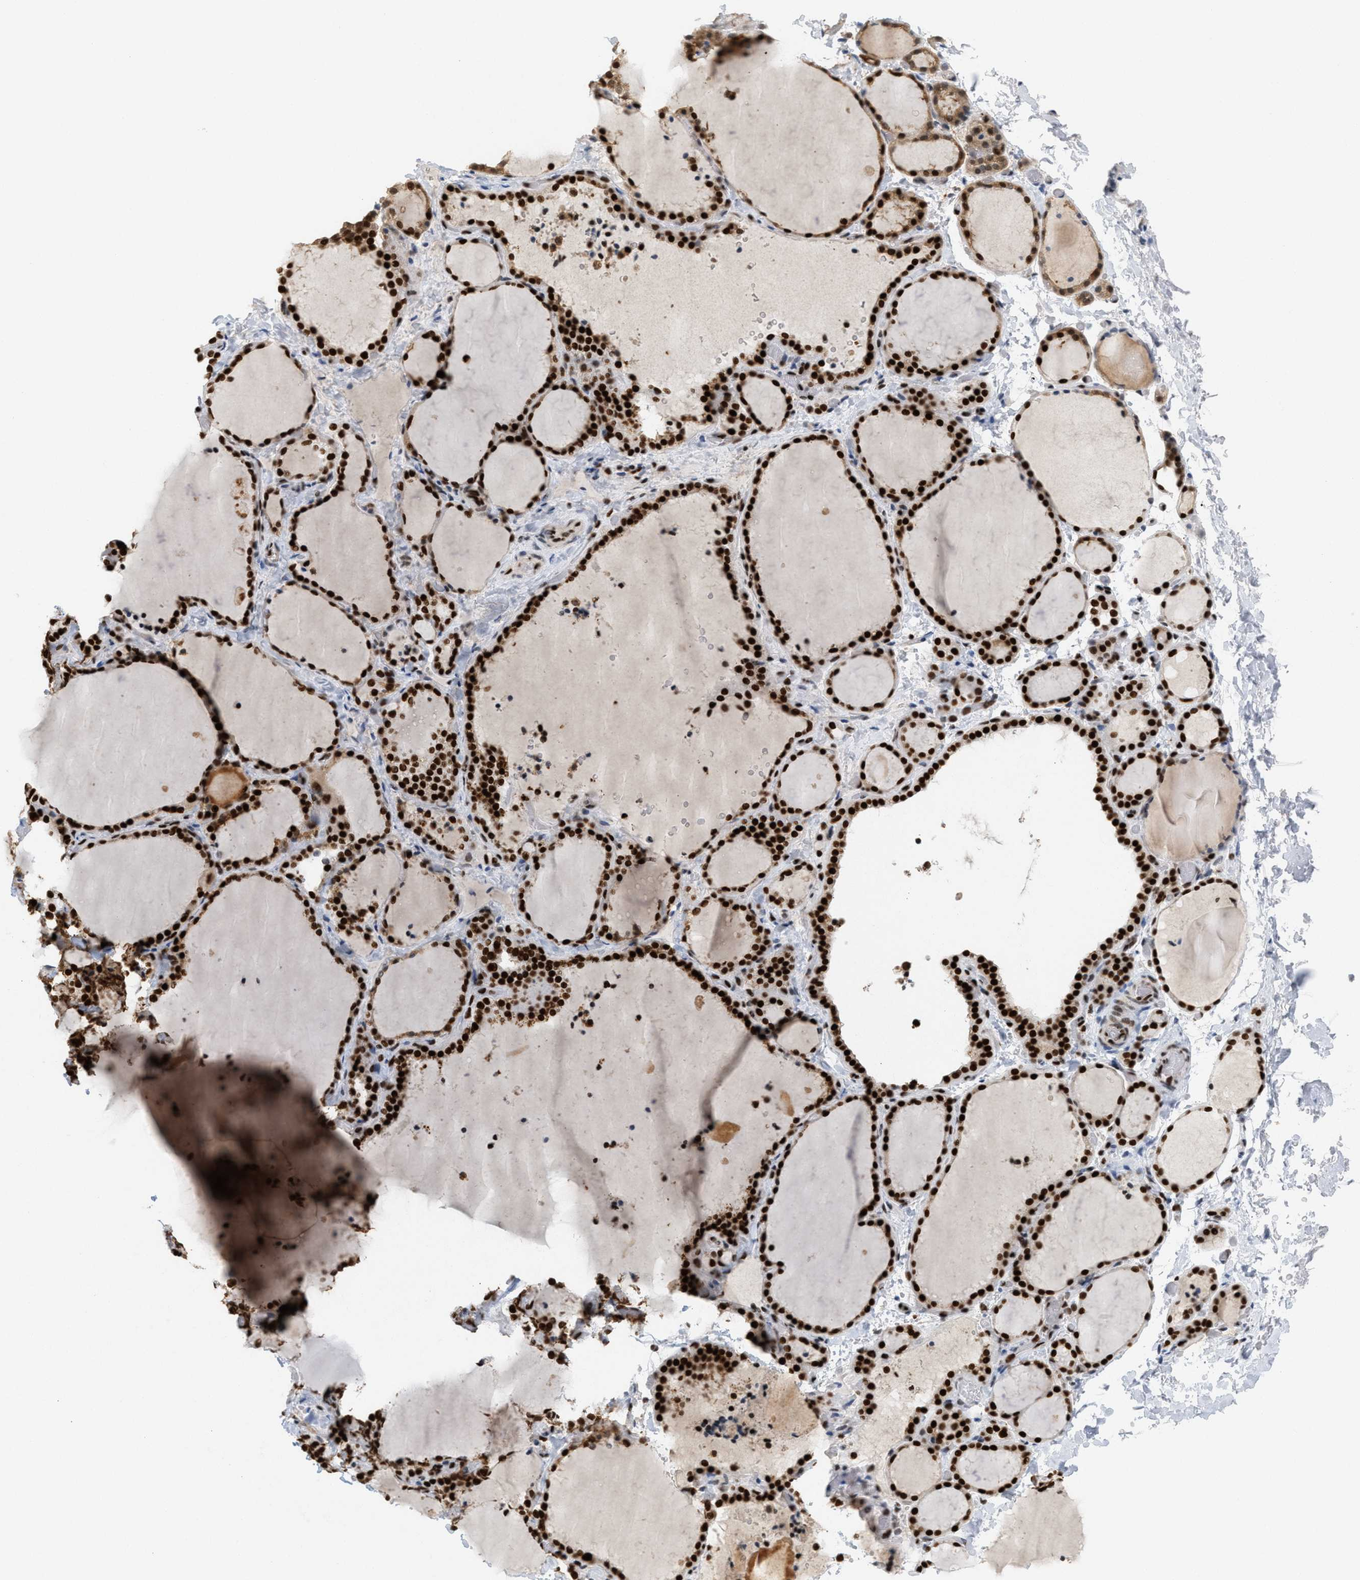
{"staining": {"intensity": "strong", "quantity": ">75%", "location": "nuclear"}, "tissue": "thyroid gland", "cell_type": "Glandular cells", "image_type": "normal", "snomed": [{"axis": "morphology", "description": "Normal tissue, NOS"}, {"axis": "topography", "description": "Thyroid gland"}], "caption": "Strong nuclear protein staining is appreciated in approximately >75% of glandular cells in thyroid gland.", "gene": "C17orf49", "patient": {"sex": "female", "age": 22}}